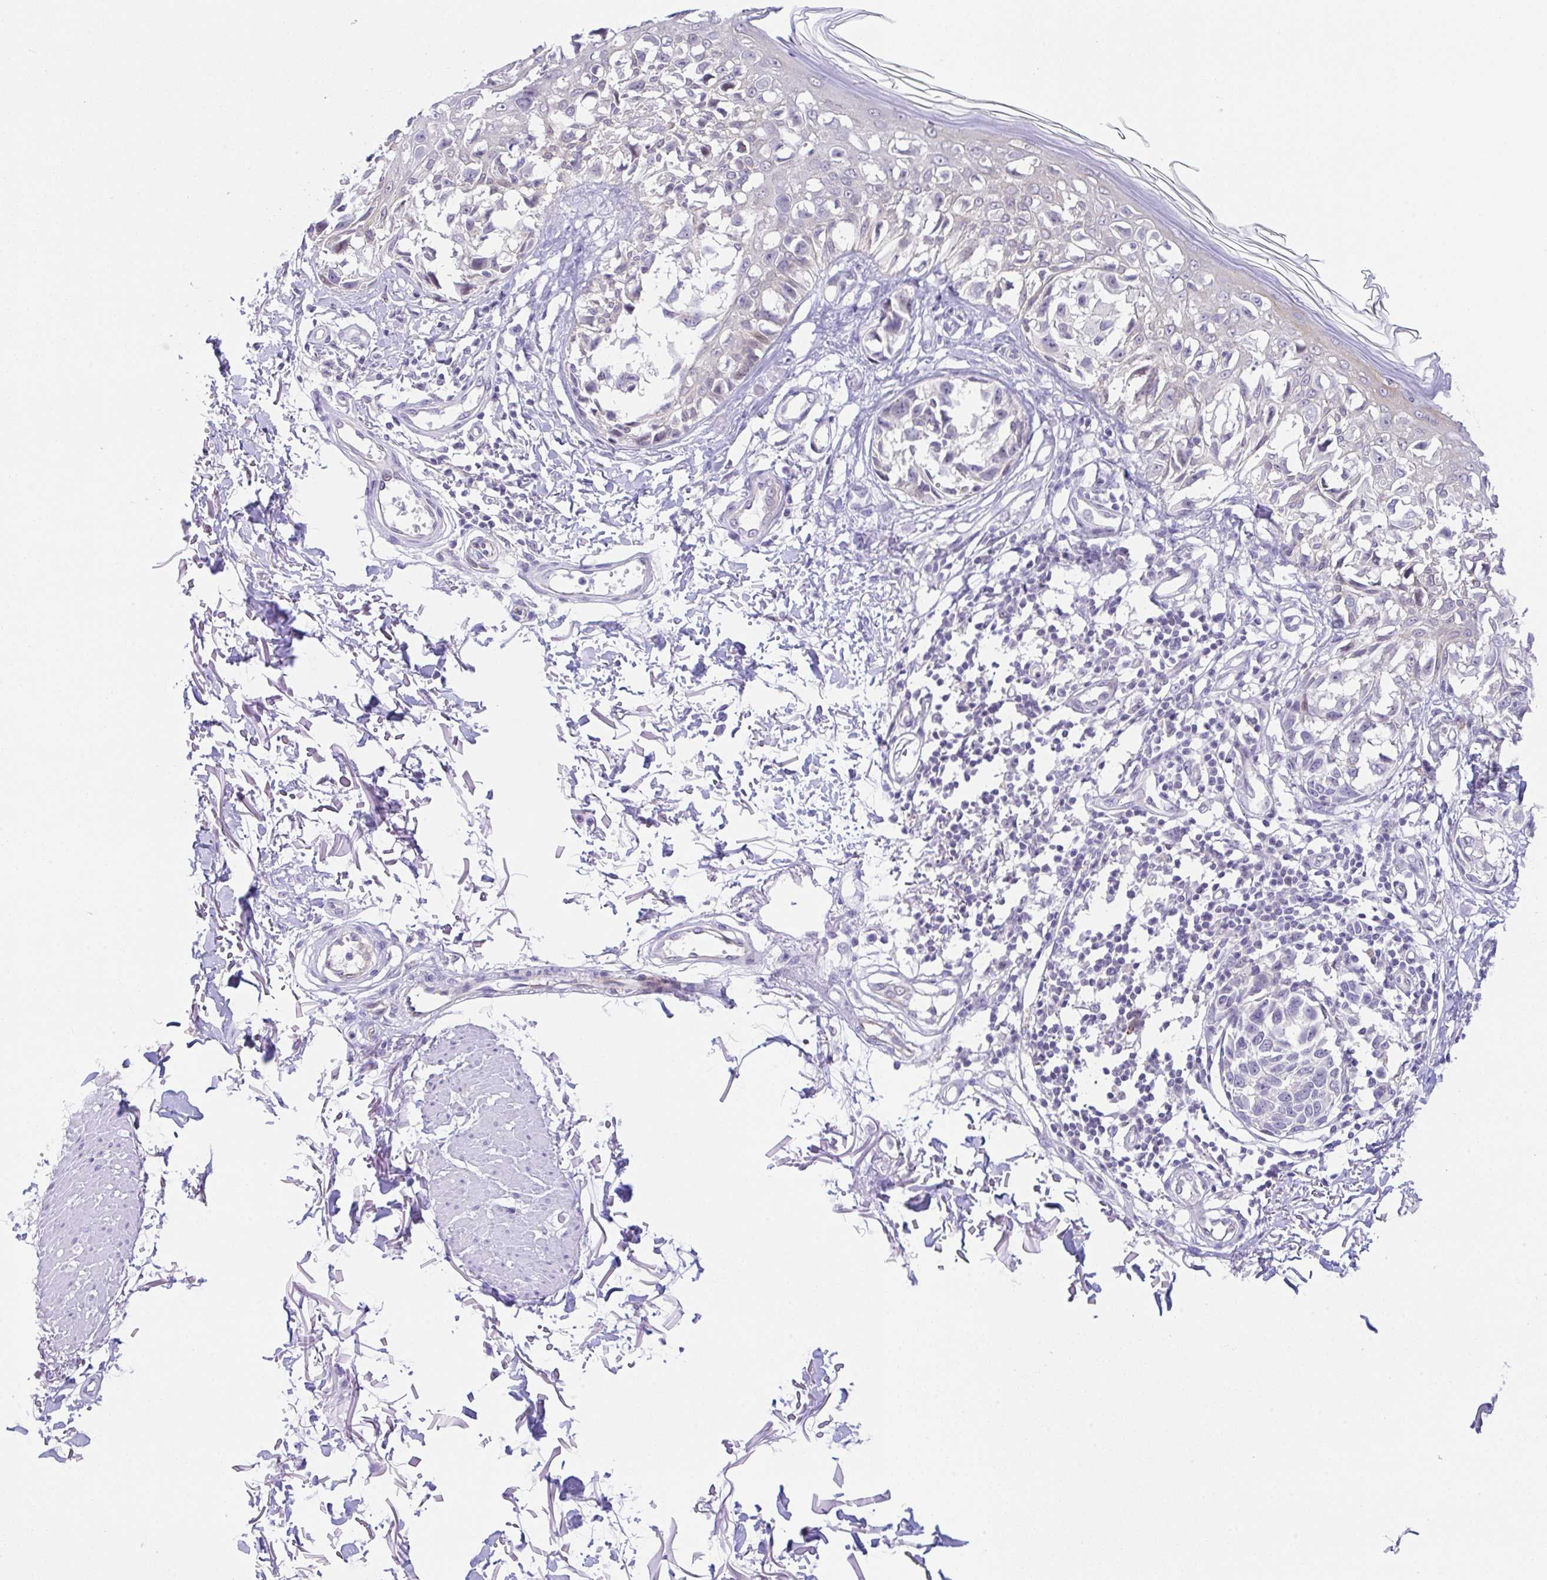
{"staining": {"intensity": "negative", "quantity": "none", "location": "none"}, "tissue": "melanoma", "cell_type": "Tumor cells", "image_type": "cancer", "snomed": [{"axis": "morphology", "description": "Malignant melanoma, NOS"}, {"axis": "topography", "description": "Skin"}], "caption": "Melanoma stained for a protein using immunohistochemistry displays no positivity tumor cells.", "gene": "CGNL1", "patient": {"sex": "male", "age": 73}}